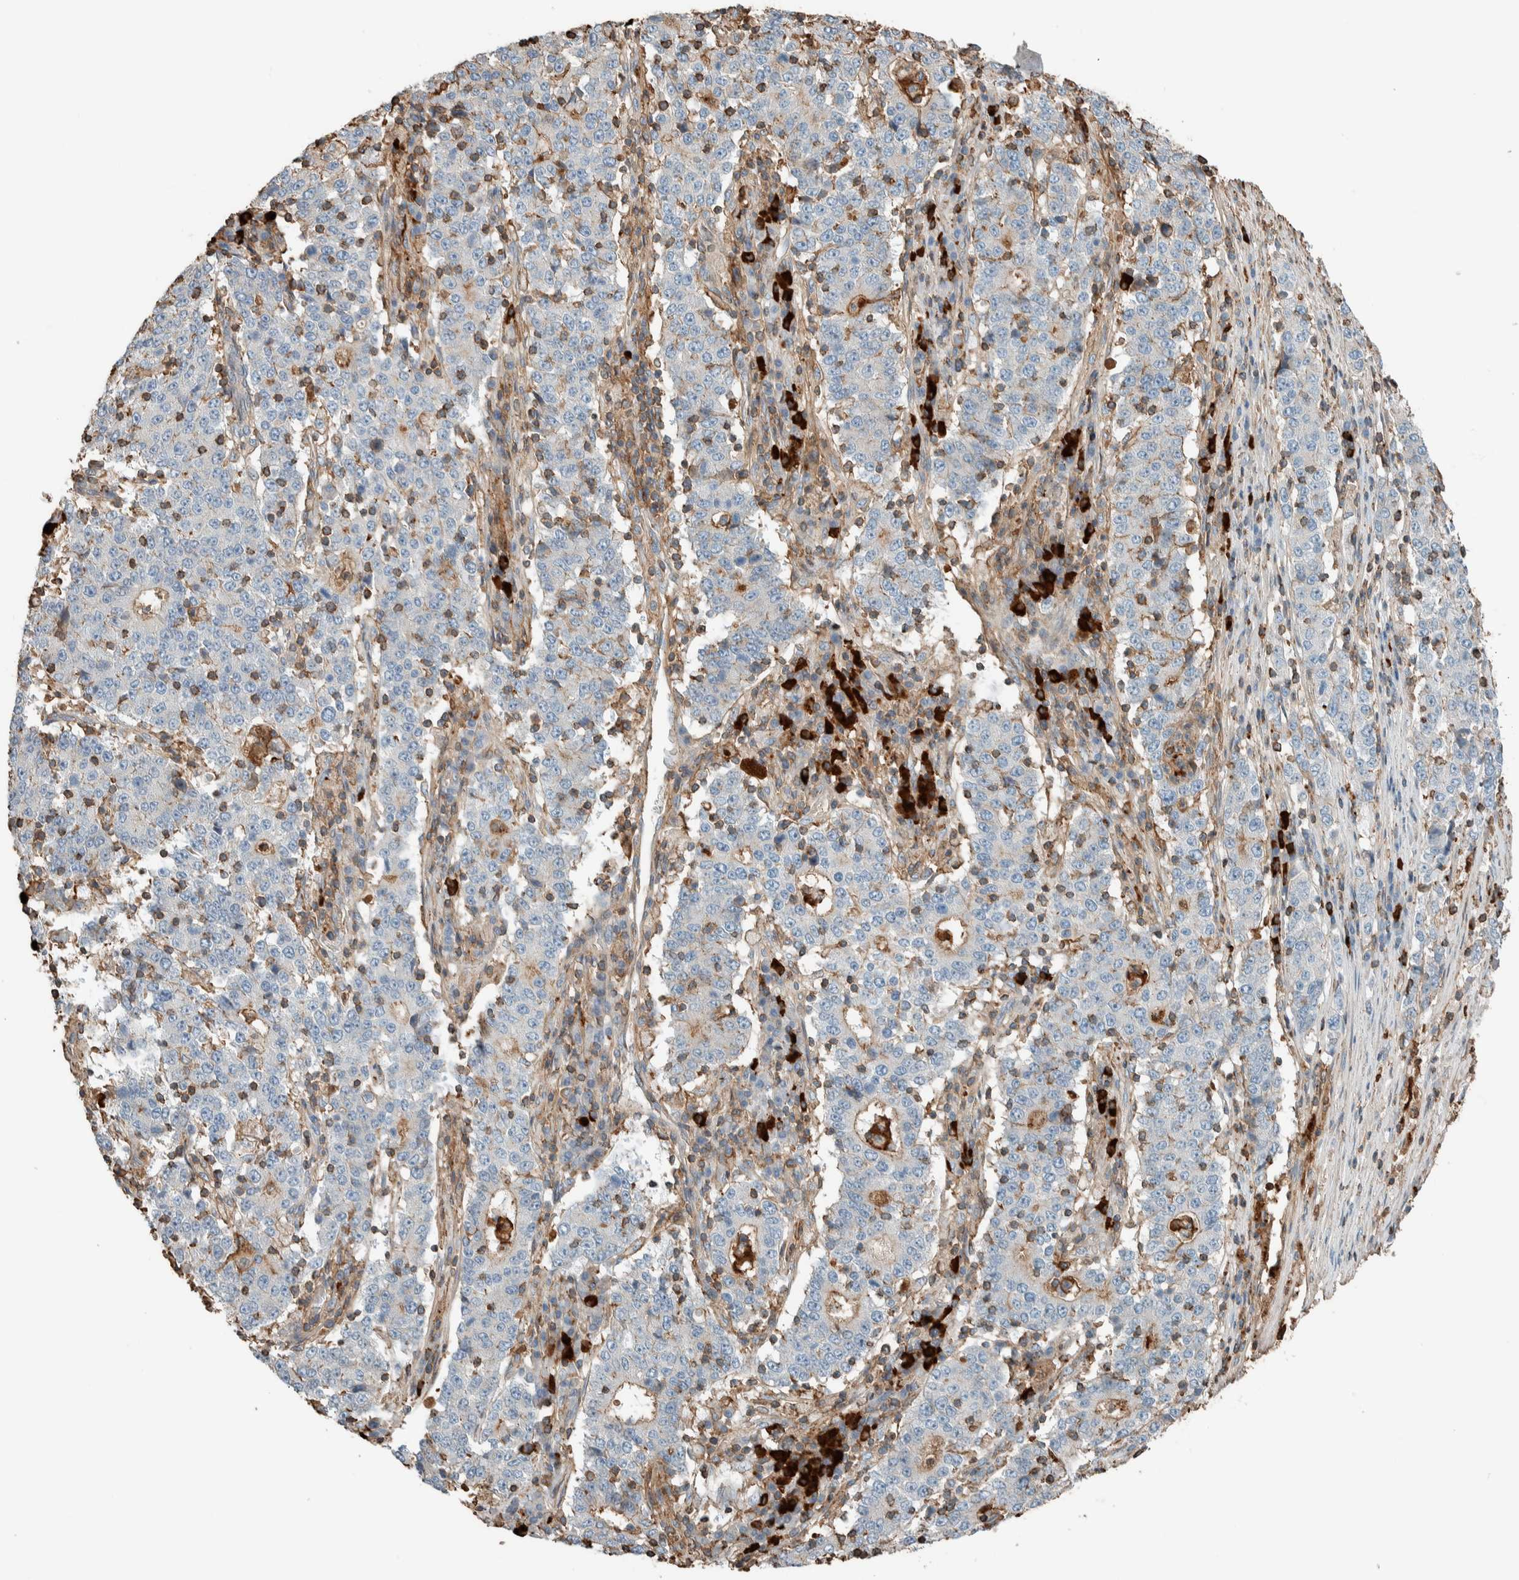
{"staining": {"intensity": "negative", "quantity": "none", "location": "none"}, "tissue": "stomach cancer", "cell_type": "Tumor cells", "image_type": "cancer", "snomed": [{"axis": "morphology", "description": "Adenocarcinoma, NOS"}, {"axis": "topography", "description": "Stomach"}], "caption": "Histopathology image shows no protein expression in tumor cells of stomach cancer tissue.", "gene": "CTBP2", "patient": {"sex": "male", "age": 59}}